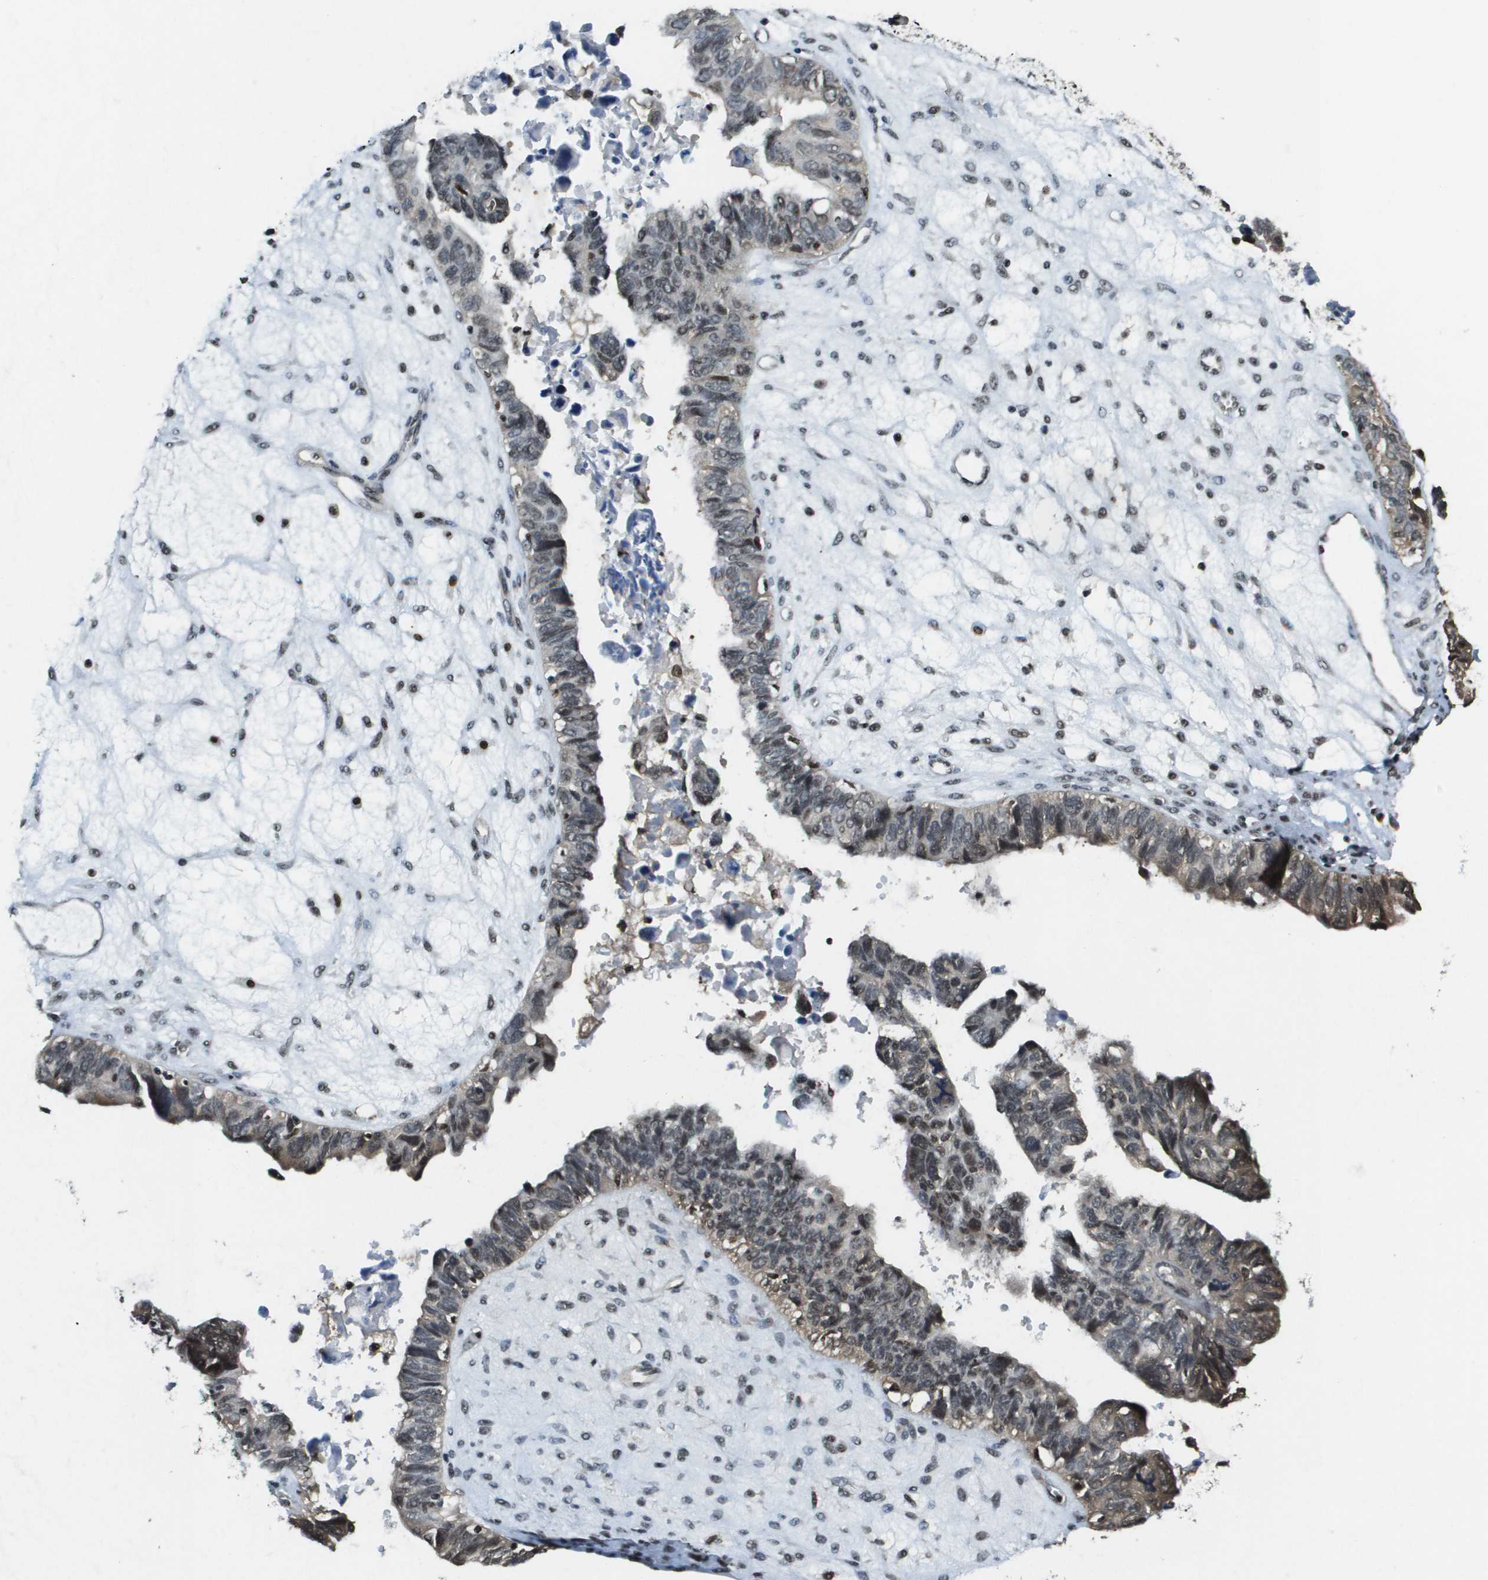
{"staining": {"intensity": "weak", "quantity": "25%-75%", "location": "nuclear"}, "tissue": "ovarian cancer", "cell_type": "Tumor cells", "image_type": "cancer", "snomed": [{"axis": "morphology", "description": "Cystadenocarcinoma, serous, NOS"}, {"axis": "topography", "description": "Ovary"}], "caption": "Protein staining by IHC exhibits weak nuclear positivity in about 25%-75% of tumor cells in ovarian cancer. (DAB IHC with brightfield microscopy, high magnification).", "gene": "SP100", "patient": {"sex": "female", "age": 79}}